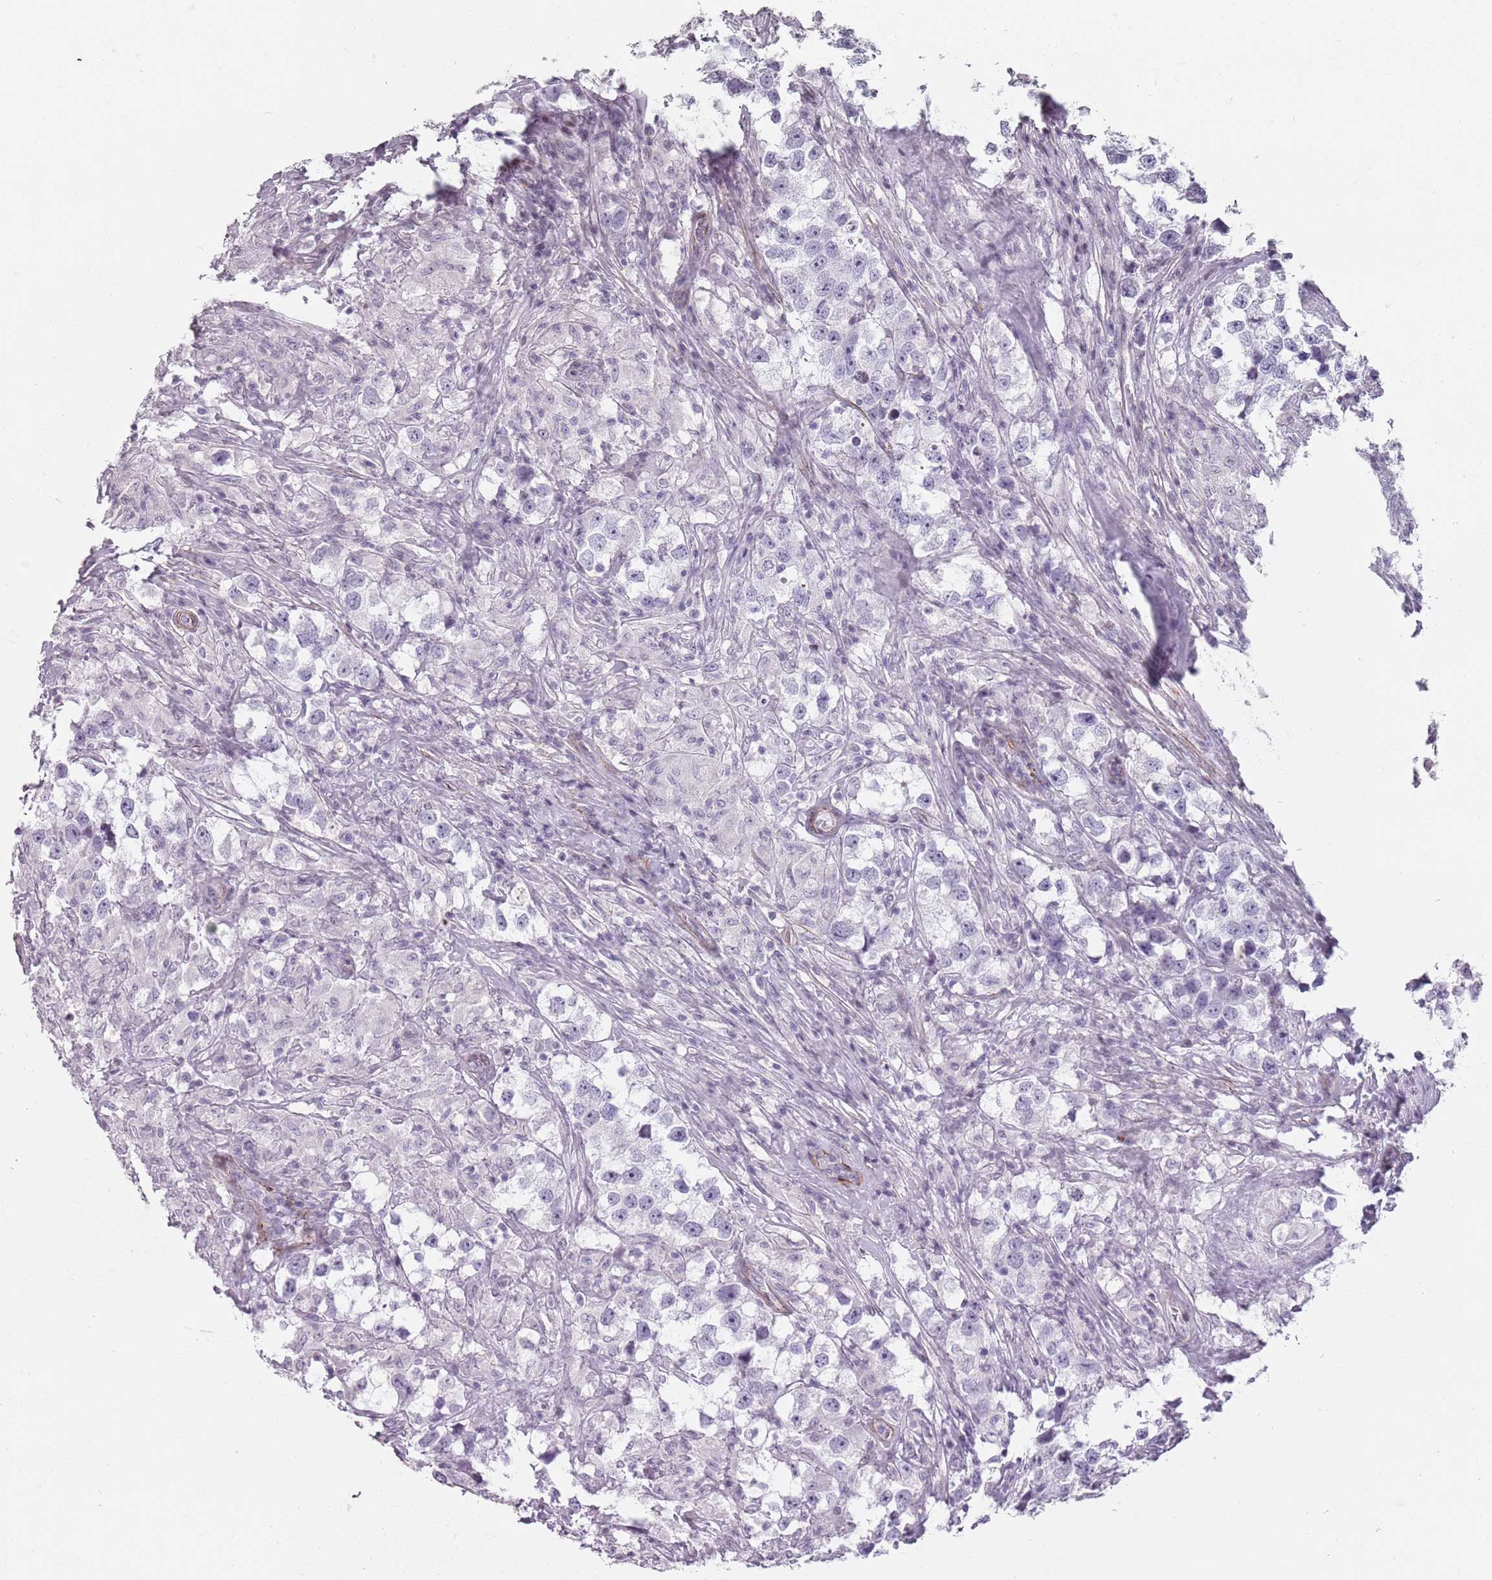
{"staining": {"intensity": "negative", "quantity": "none", "location": "none"}, "tissue": "testis cancer", "cell_type": "Tumor cells", "image_type": "cancer", "snomed": [{"axis": "morphology", "description": "Seminoma, NOS"}, {"axis": "topography", "description": "Testis"}], "caption": "Testis seminoma stained for a protein using immunohistochemistry (IHC) displays no expression tumor cells.", "gene": "TMC4", "patient": {"sex": "male", "age": 46}}